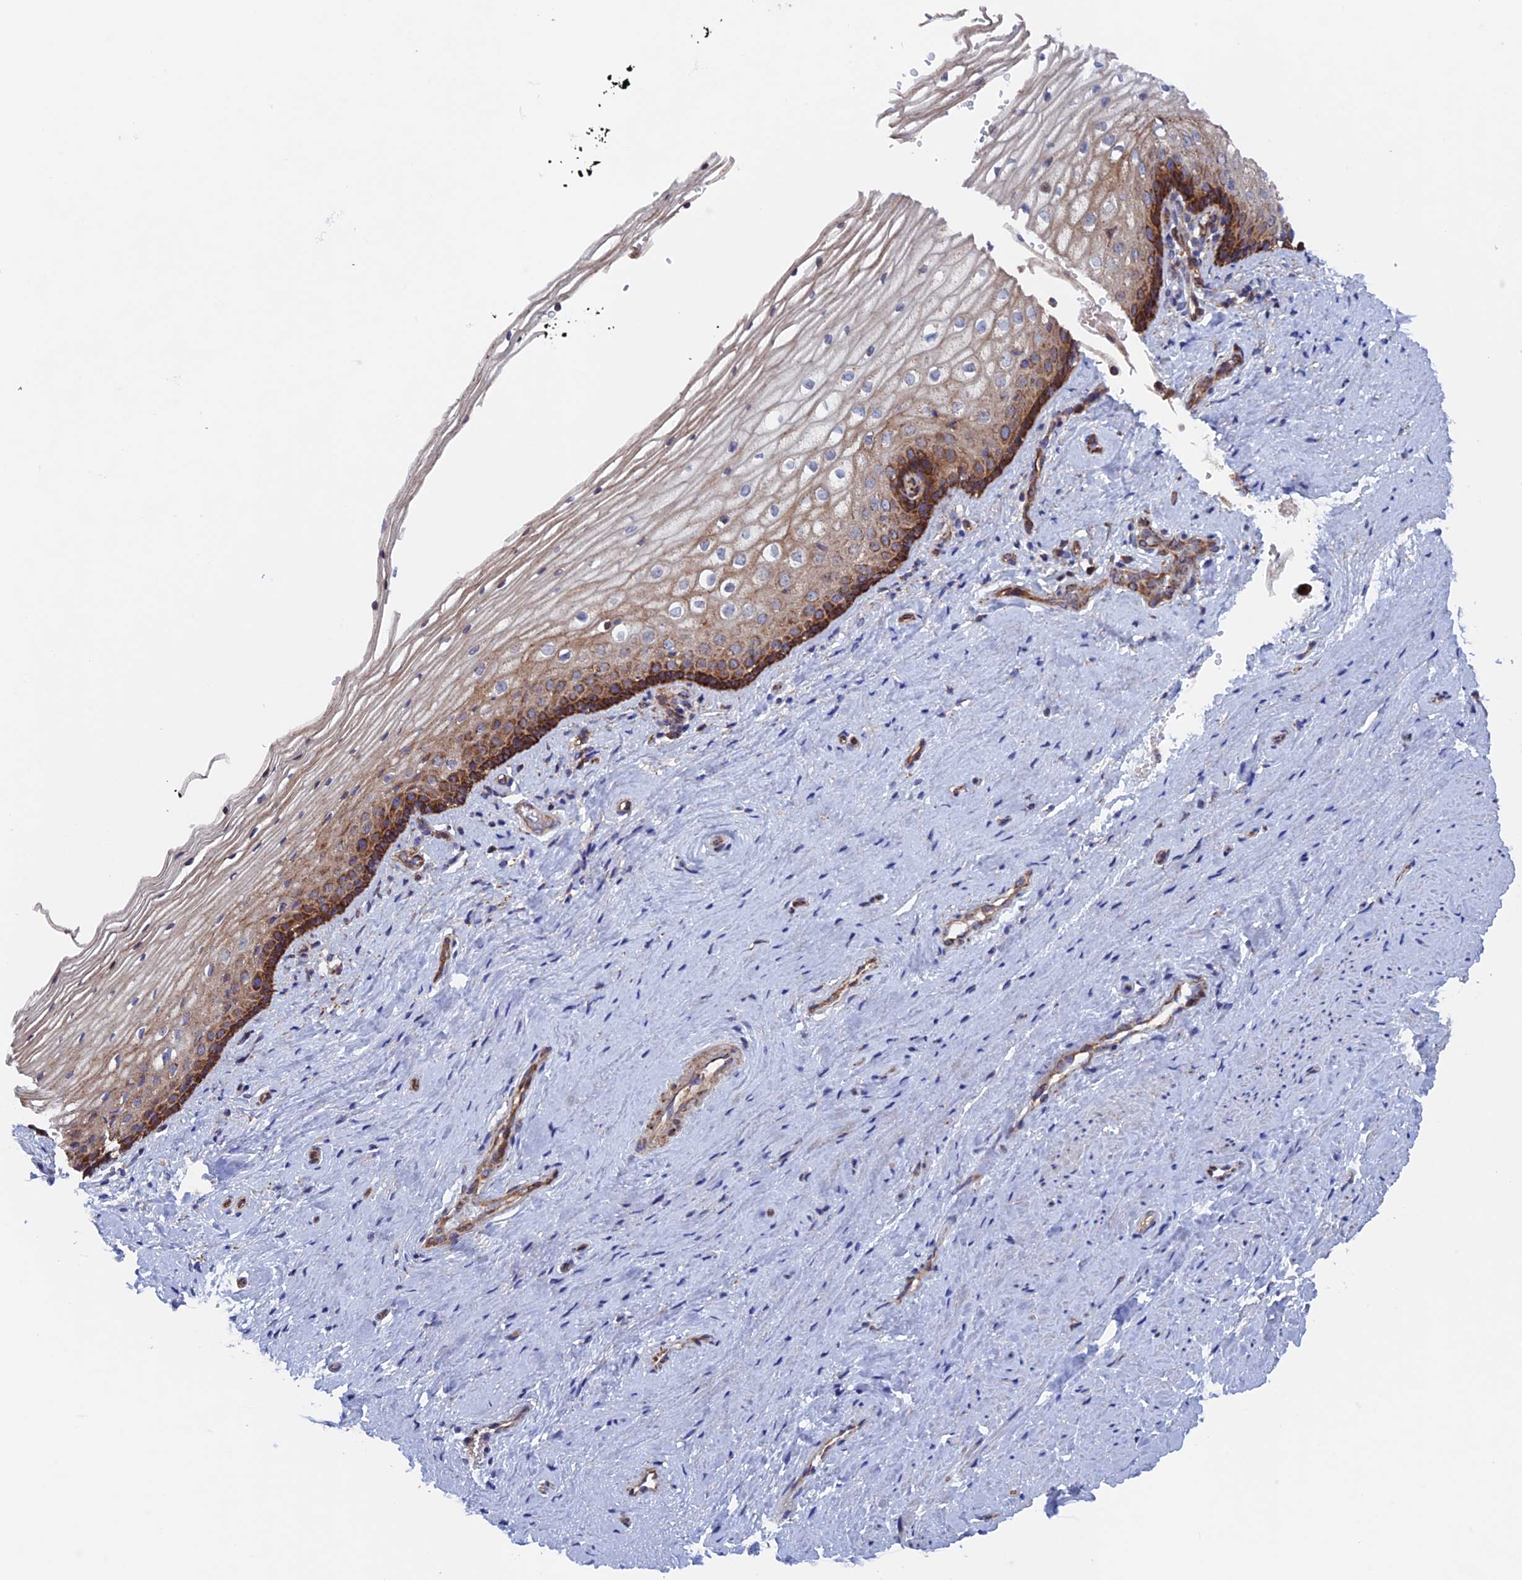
{"staining": {"intensity": "strong", "quantity": "25%-75%", "location": "cytoplasmic/membranous"}, "tissue": "vagina", "cell_type": "Squamous epithelial cells", "image_type": "normal", "snomed": [{"axis": "morphology", "description": "Normal tissue, NOS"}, {"axis": "topography", "description": "Vagina"}], "caption": "Immunohistochemistry (IHC) (DAB) staining of normal vagina demonstrates strong cytoplasmic/membranous protein expression in about 25%-75% of squamous epithelial cells. Nuclei are stained in blue.", "gene": "MRPL1", "patient": {"sex": "female", "age": 46}}